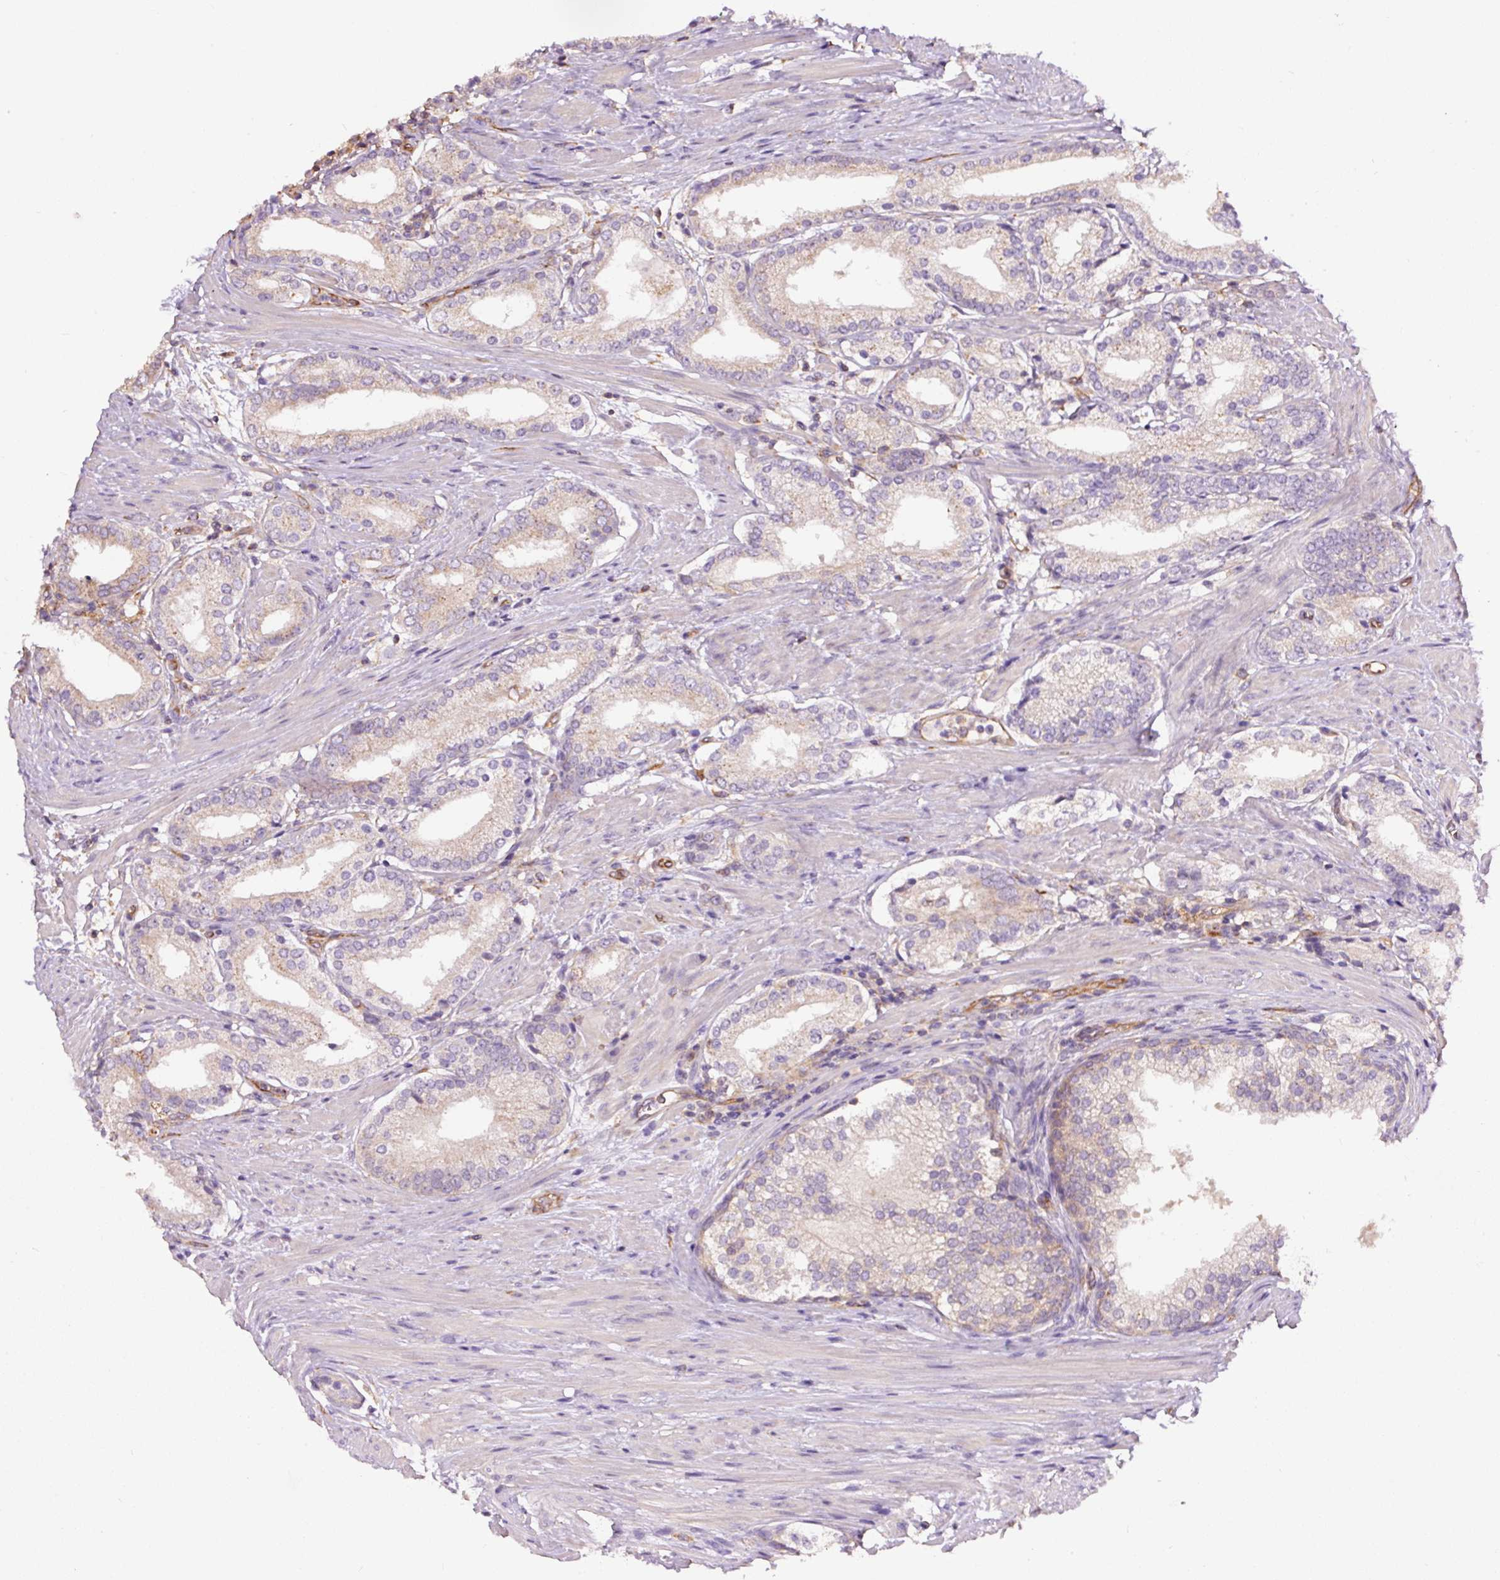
{"staining": {"intensity": "negative", "quantity": "none", "location": "none"}, "tissue": "prostate cancer", "cell_type": "Tumor cells", "image_type": "cancer", "snomed": [{"axis": "morphology", "description": "Adenocarcinoma, Low grade"}, {"axis": "topography", "description": "Prostate"}], "caption": "A high-resolution micrograph shows immunohistochemistry (IHC) staining of prostate cancer, which demonstrates no significant positivity in tumor cells.", "gene": "PCK2", "patient": {"sex": "male", "age": 58}}